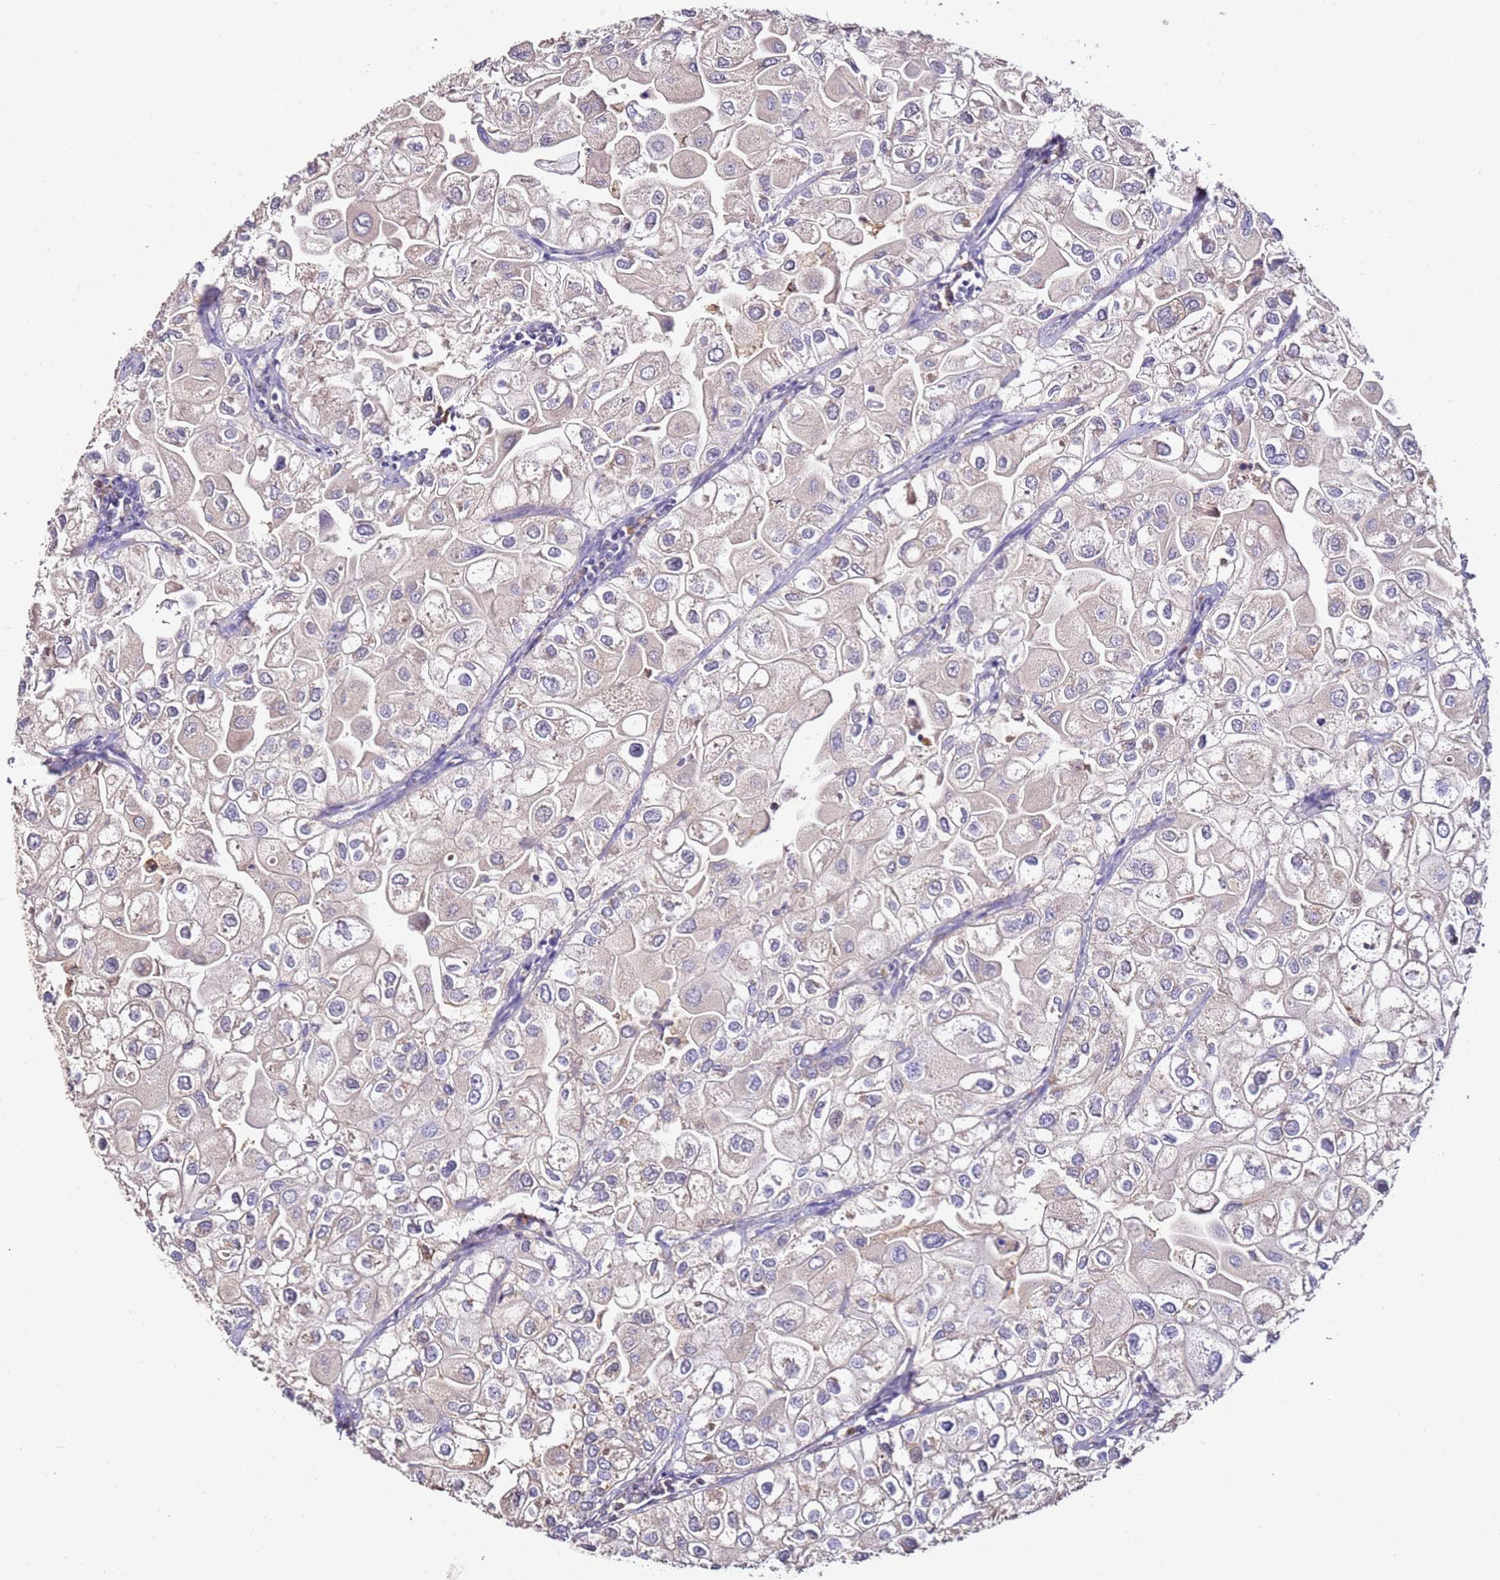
{"staining": {"intensity": "negative", "quantity": "none", "location": "none"}, "tissue": "urothelial cancer", "cell_type": "Tumor cells", "image_type": "cancer", "snomed": [{"axis": "morphology", "description": "Urothelial carcinoma, High grade"}, {"axis": "topography", "description": "Urinary bladder"}], "caption": "A histopathology image of high-grade urothelial carcinoma stained for a protein displays no brown staining in tumor cells.", "gene": "OR2B11", "patient": {"sex": "male", "age": 64}}